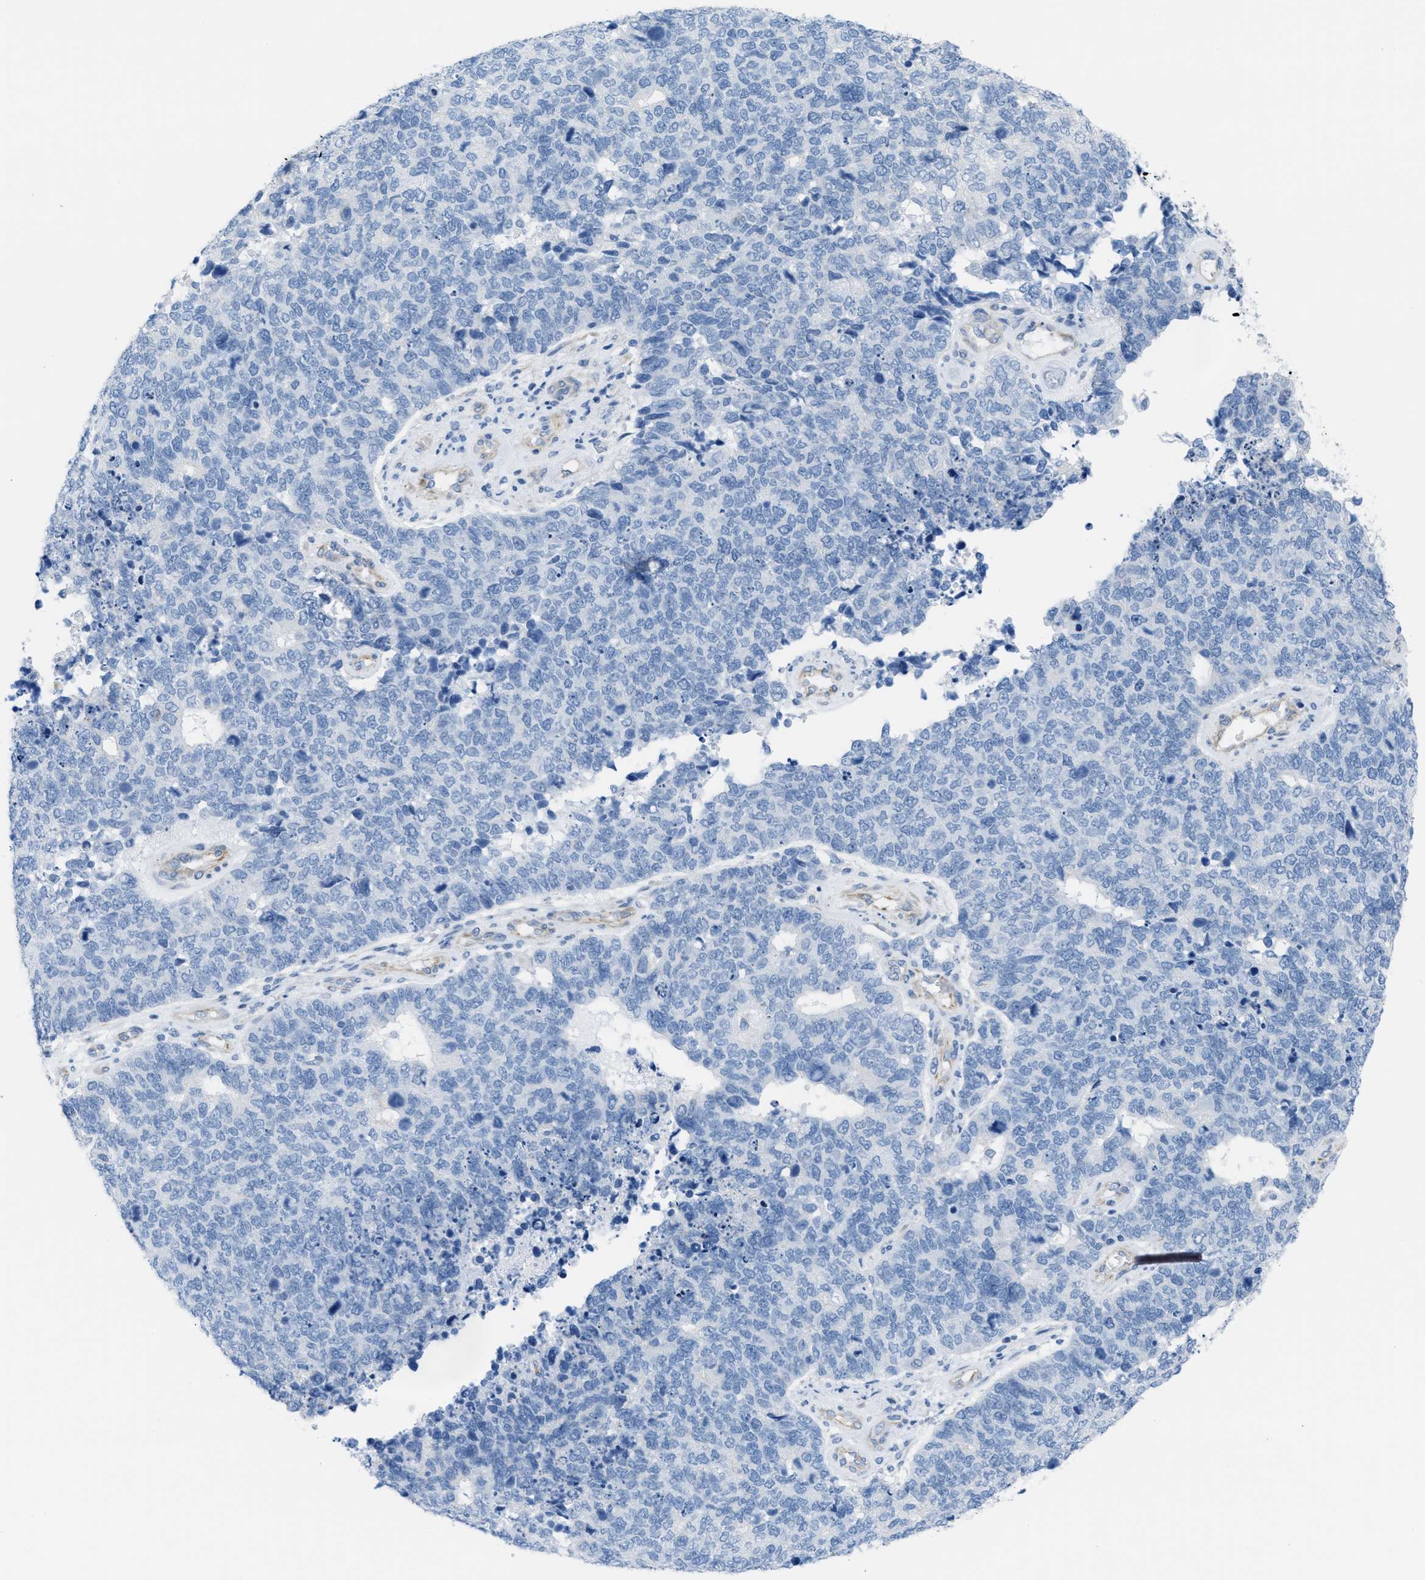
{"staining": {"intensity": "negative", "quantity": "none", "location": "none"}, "tissue": "cervical cancer", "cell_type": "Tumor cells", "image_type": "cancer", "snomed": [{"axis": "morphology", "description": "Squamous cell carcinoma, NOS"}, {"axis": "topography", "description": "Cervix"}], "caption": "Immunohistochemistry (IHC) micrograph of neoplastic tissue: squamous cell carcinoma (cervical) stained with DAB reveals no significant protein positivity in tumor cells. (DAB IHC visualized using brightfield microscopy, high magnification).", "gene": "SLC12A1", "patient": {"sex": "female", "age": 63}}